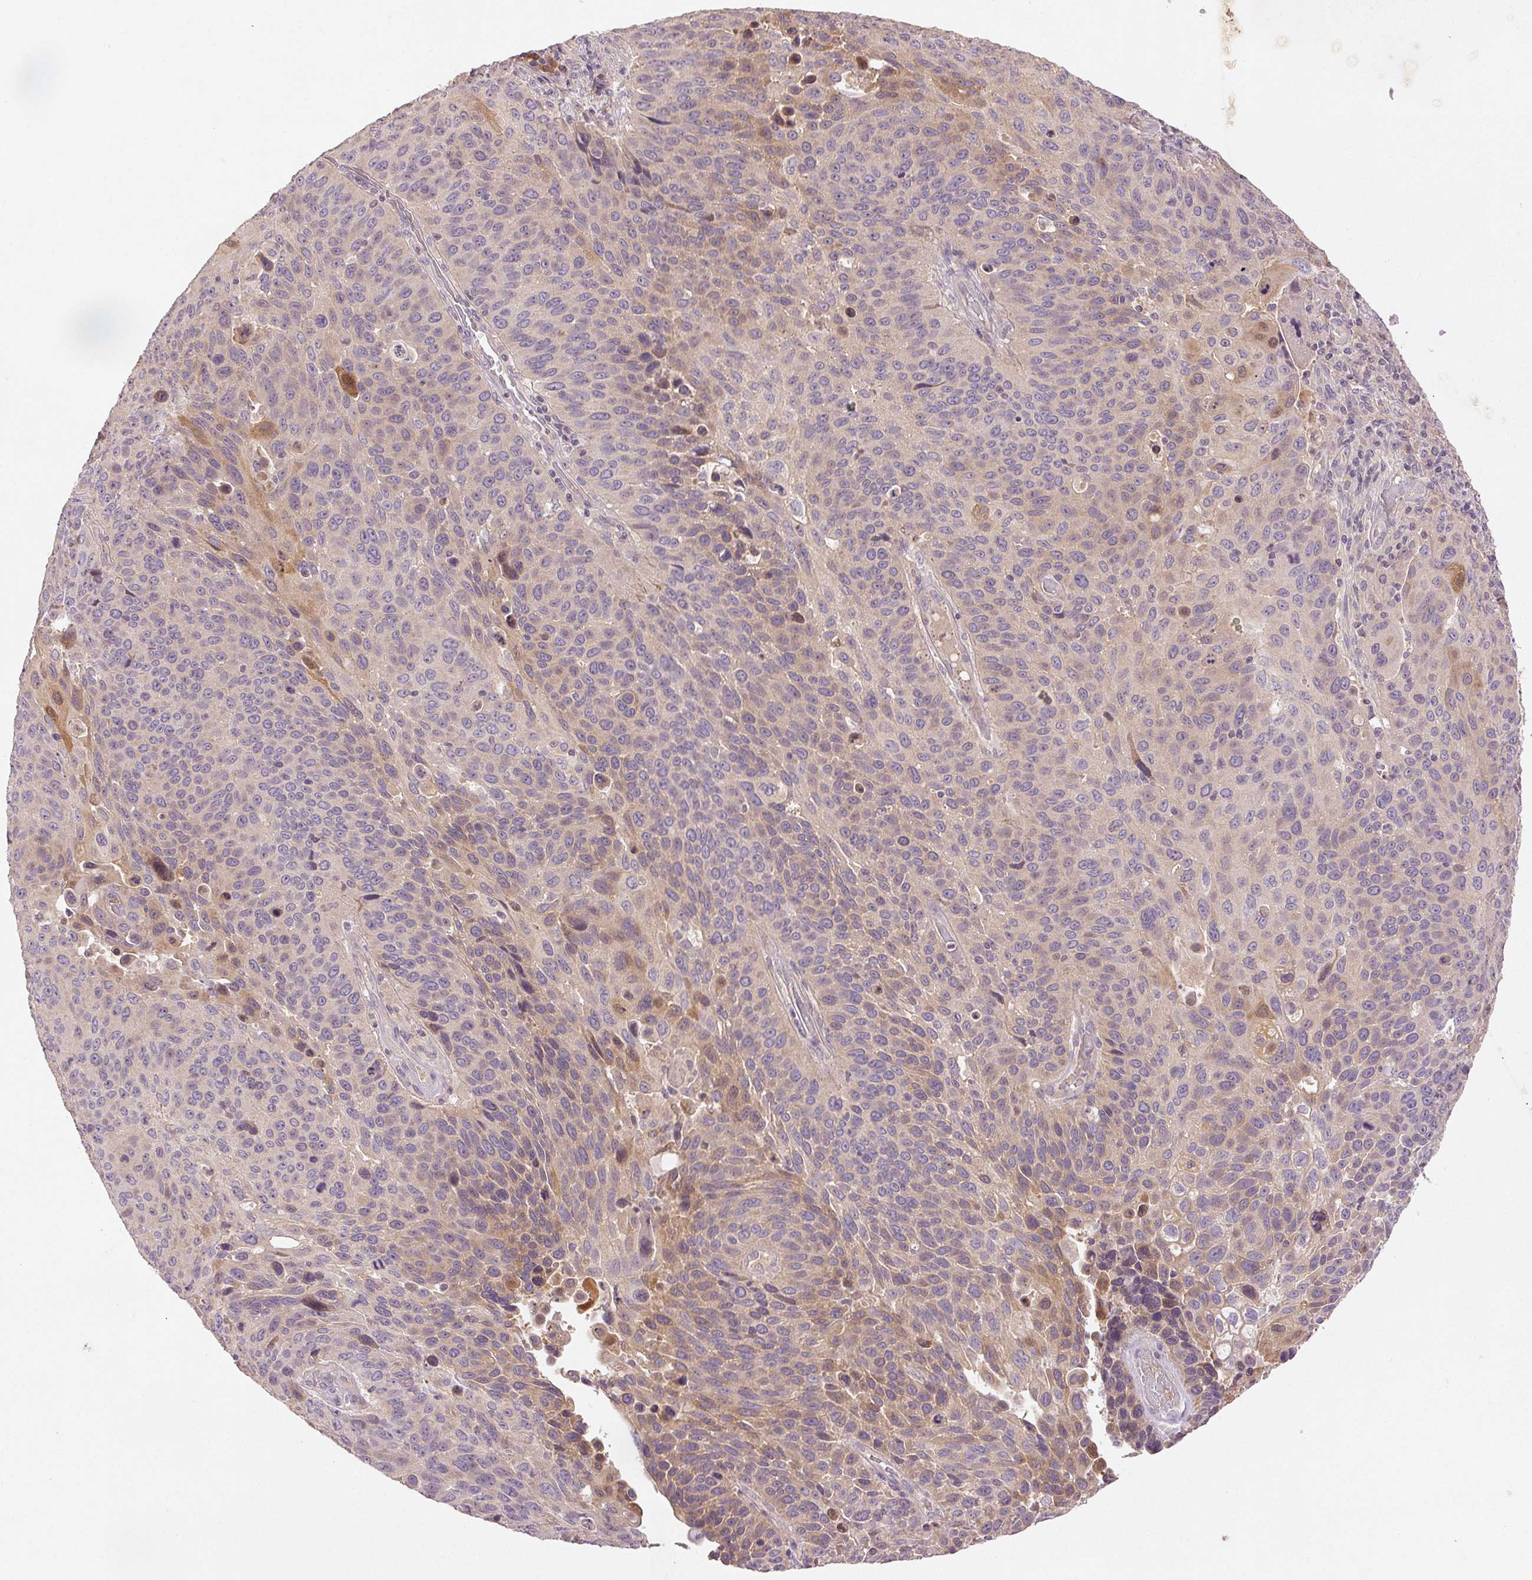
{"staining": {"intensity": "weak", "quantity": "<25%", "location": "cytoplasmic/membranous"}, "tissue": "lung cancer", "cell_type": "Tumor cells", "image_type": "cancer", "snomed": [{"axis": "morphology", "description": "Squamous cell carcinoma, NOS"}, {"axis": "topography", "description": "Lung"}], "caption": "Tumor cells show no significant staining in lung squamous cell carcinoma. (DAB immunohistochemistry (IHC) visualized using brightfield microscopy, high magnification).", "gene": "YIF1B", "patient": {"sex": "male", "age": 68}}